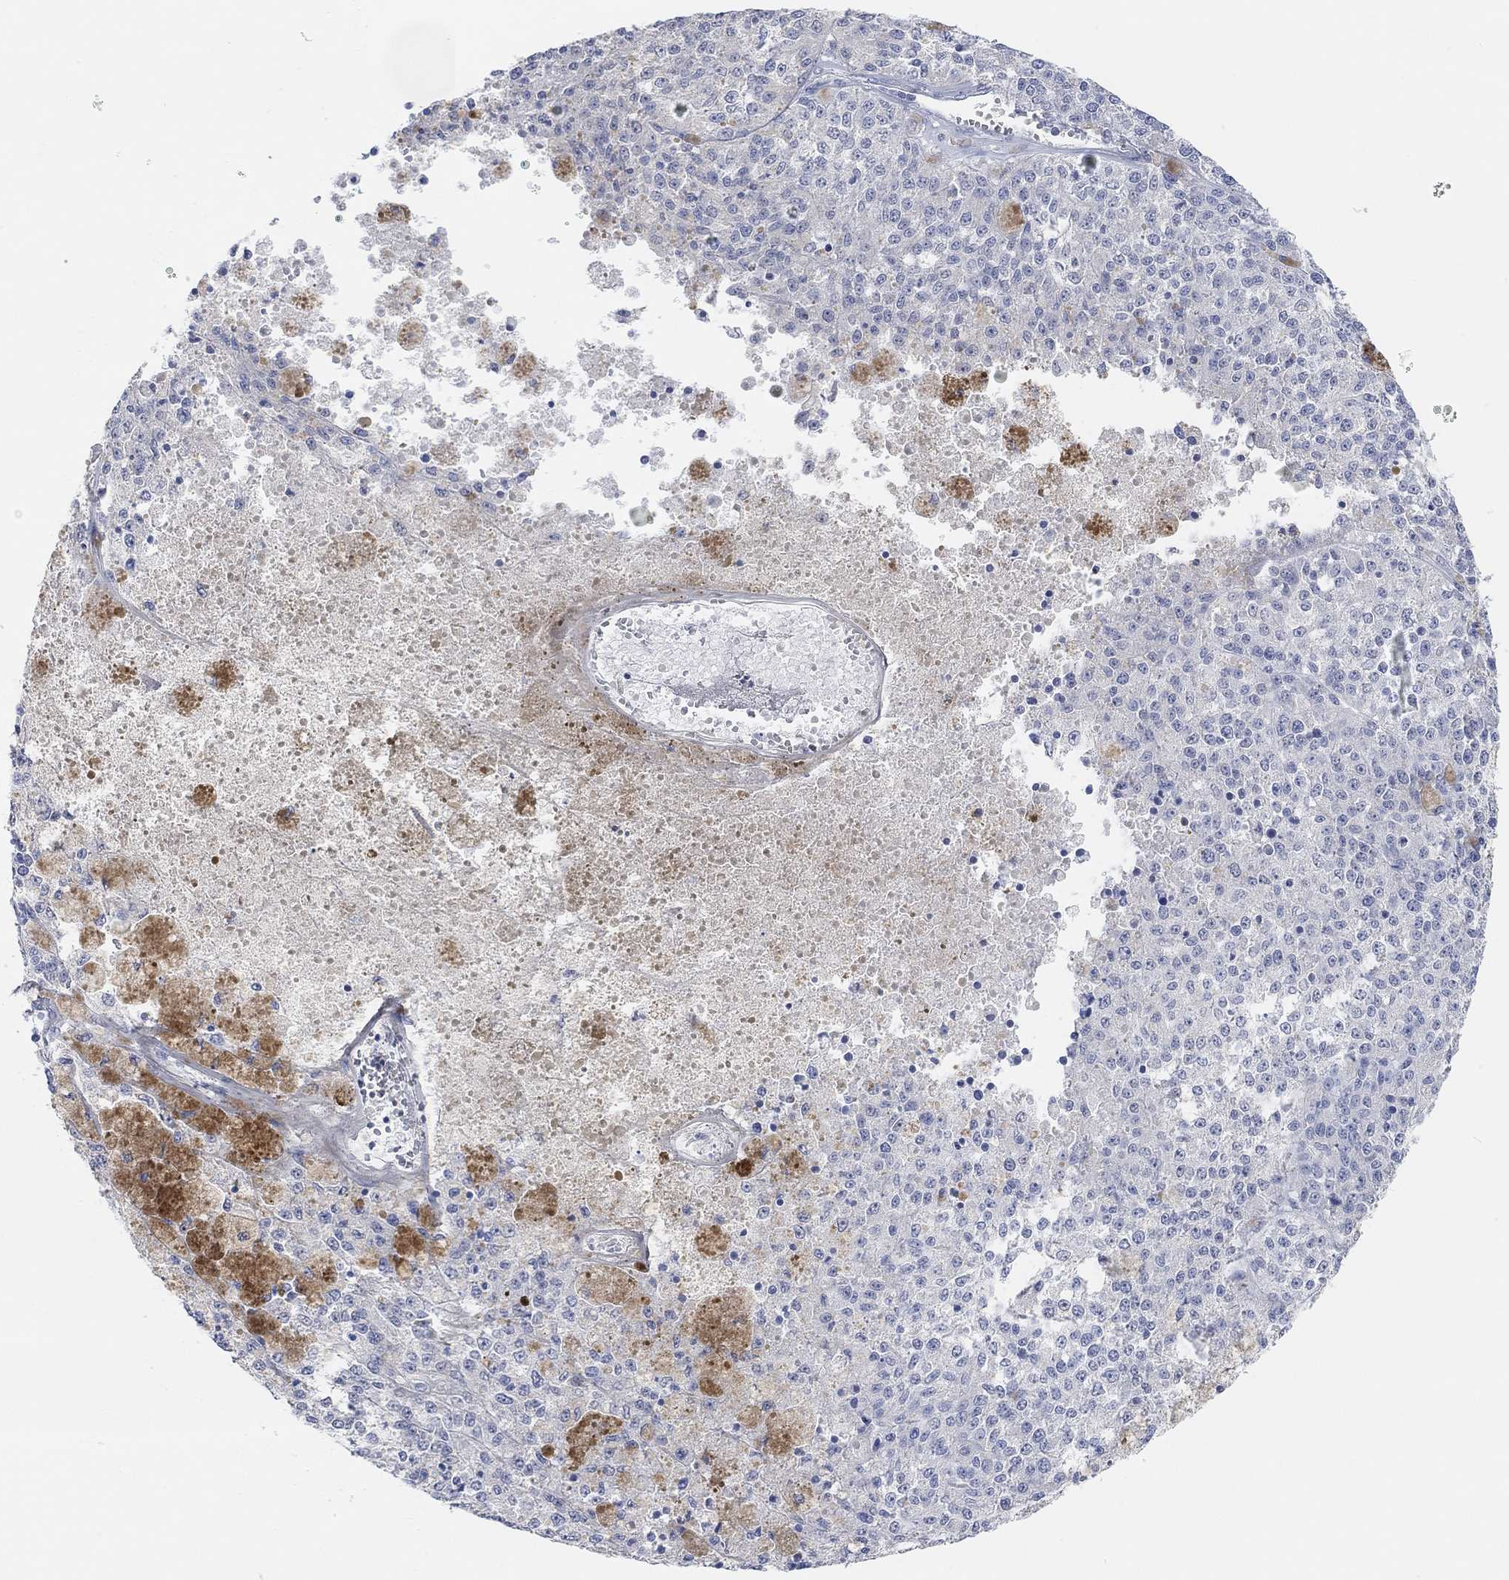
{"staining": {"intensity": "negative", "quantity": "none", "location": "none"}, "tissue": "melanoma", "cell_type": "Tumor cells", "image_type": "cancer", "snomed": [{"axis": "morphology", "description": "Malignant melanoma, Metastatic site"}, {"axis": "topography", "description": "Lymph node"}], "caption": "An immunohistochemistry histopathology image of malignant melanoma (metastatic site) is shown. There is no staining in tumor cells of malignant melanoma (metastatic site).", "gene": "MUC1", "patient": {"sex": "female", "age": 64}}